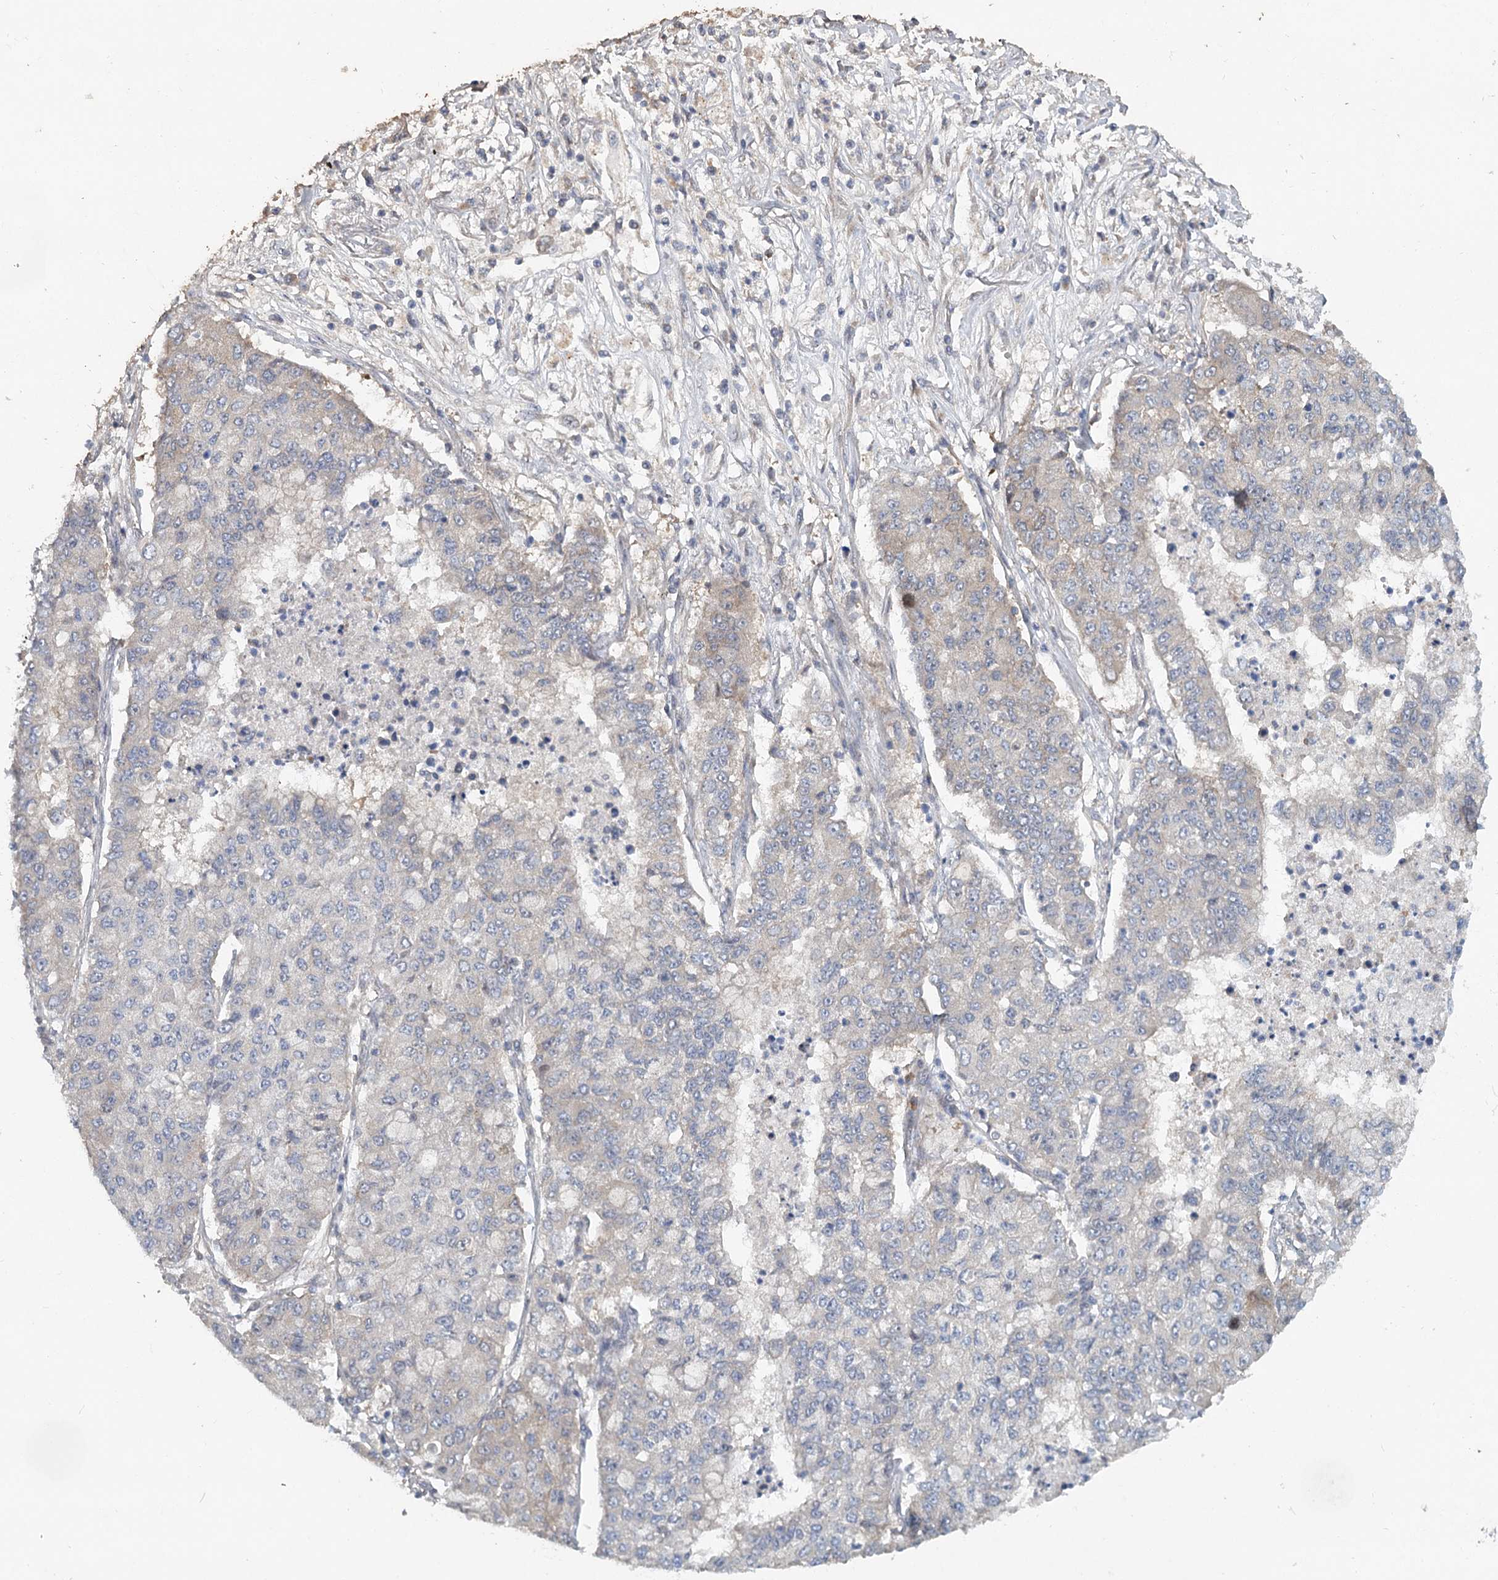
{"staining": {"intensity": "negative", "quantity": "none", "location": "none"}, "tissue": "lung cancer", "cell_type": "Tumor cells", "image_type": "cancer", "snomed": [{"axis": "morphology", "description": "Squamous cell carcinoma, NOS"}, {"axis": "topography", "description": "Lung"}], "caption": "Immunohistochemistry photomicrograph of neoplastic tissue: human lung squamous cell carcinoma stained with DAB demonstrates no significant protein expression in tumor cells.", "gene": "MAP3K13", "patient": {"sex": "male", "age": 74}}